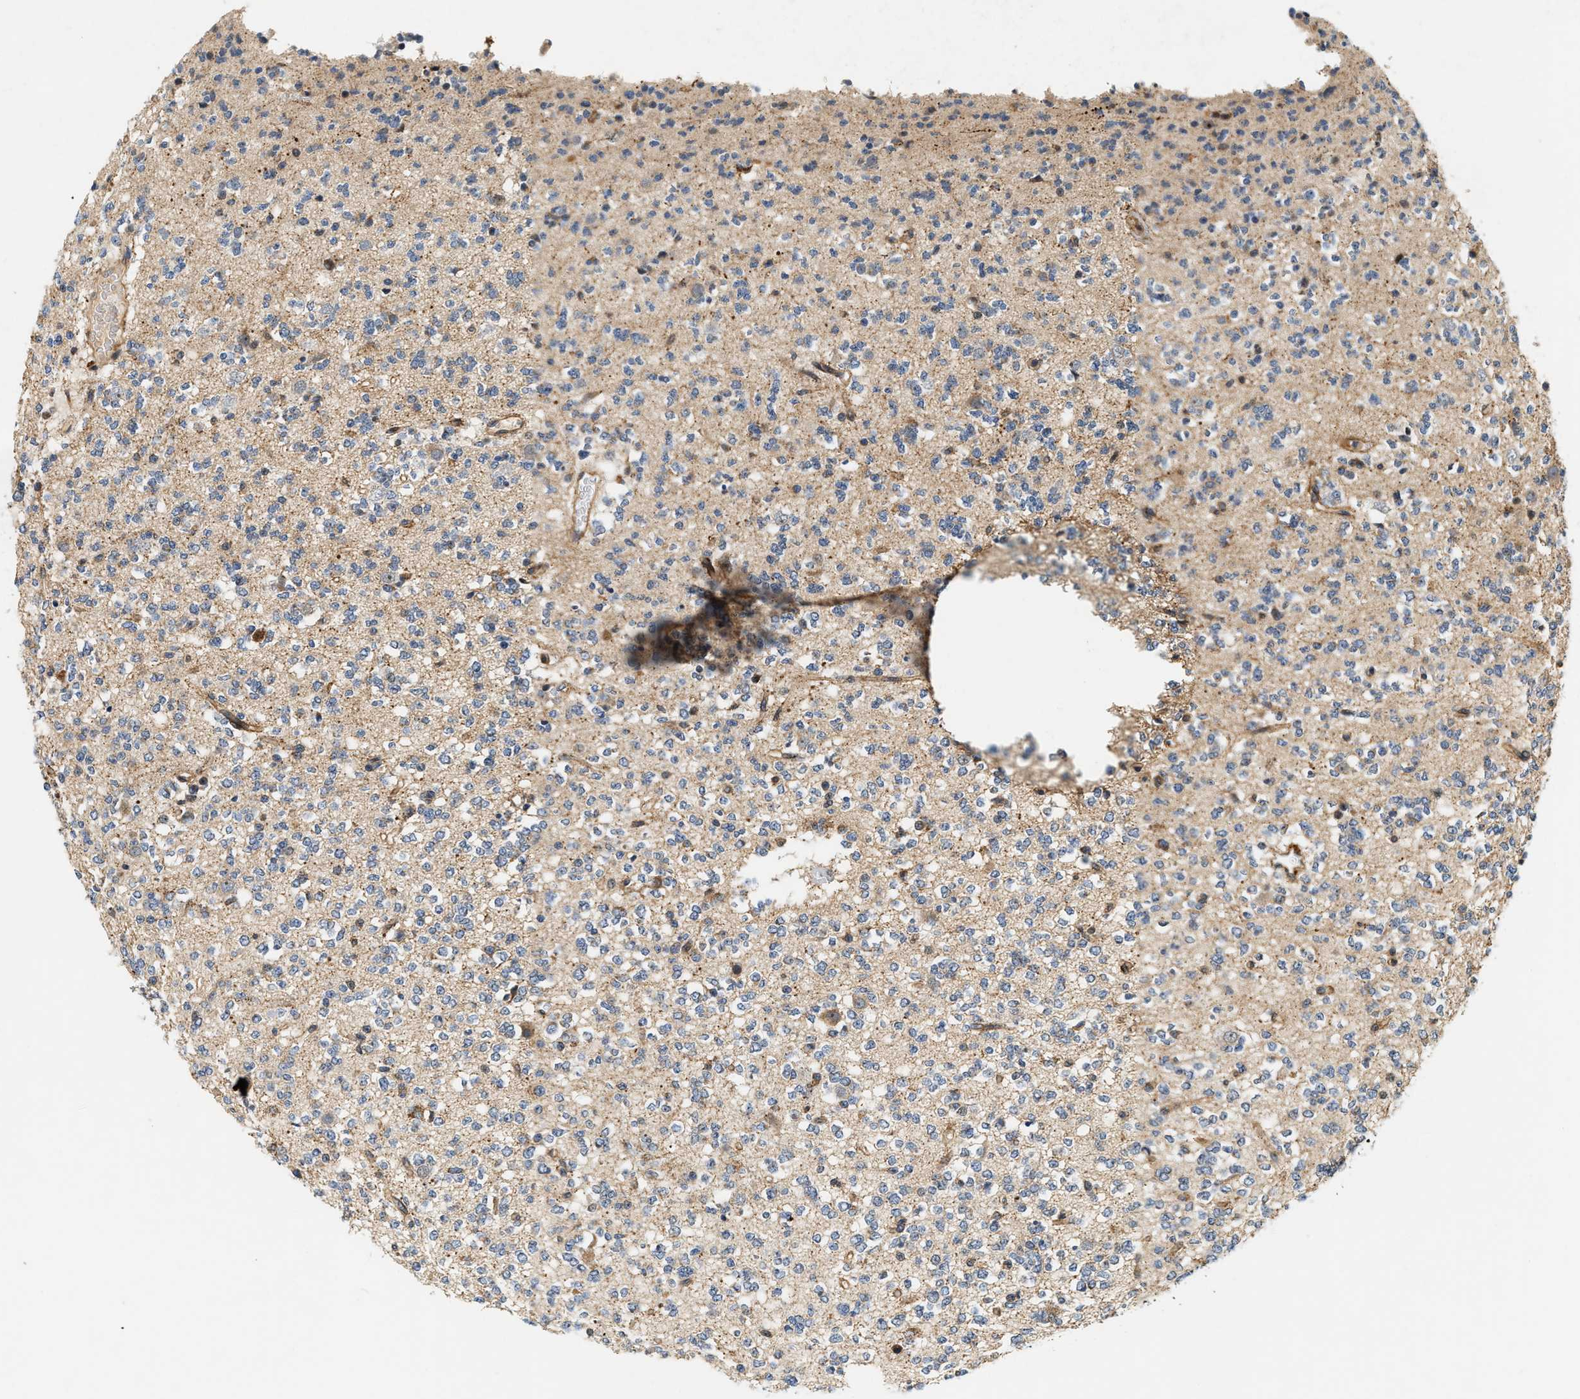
{"staining": {"intensity": "negative", "quantity": "none", "location": "none"}, "tissue": "glioma", "cell_type": "Tumor cells", "image_type": "cancer", "snomed": [{"axis": "morphology", "description": "Glioma, malignant, Low grade"}, {"axis": "topography", "description": "Brain"}], "caption": "The image shows no staining of tumor cells in glioma.", "gene": "SAMD9", "patient": {"sex": "male", "age": 38}}